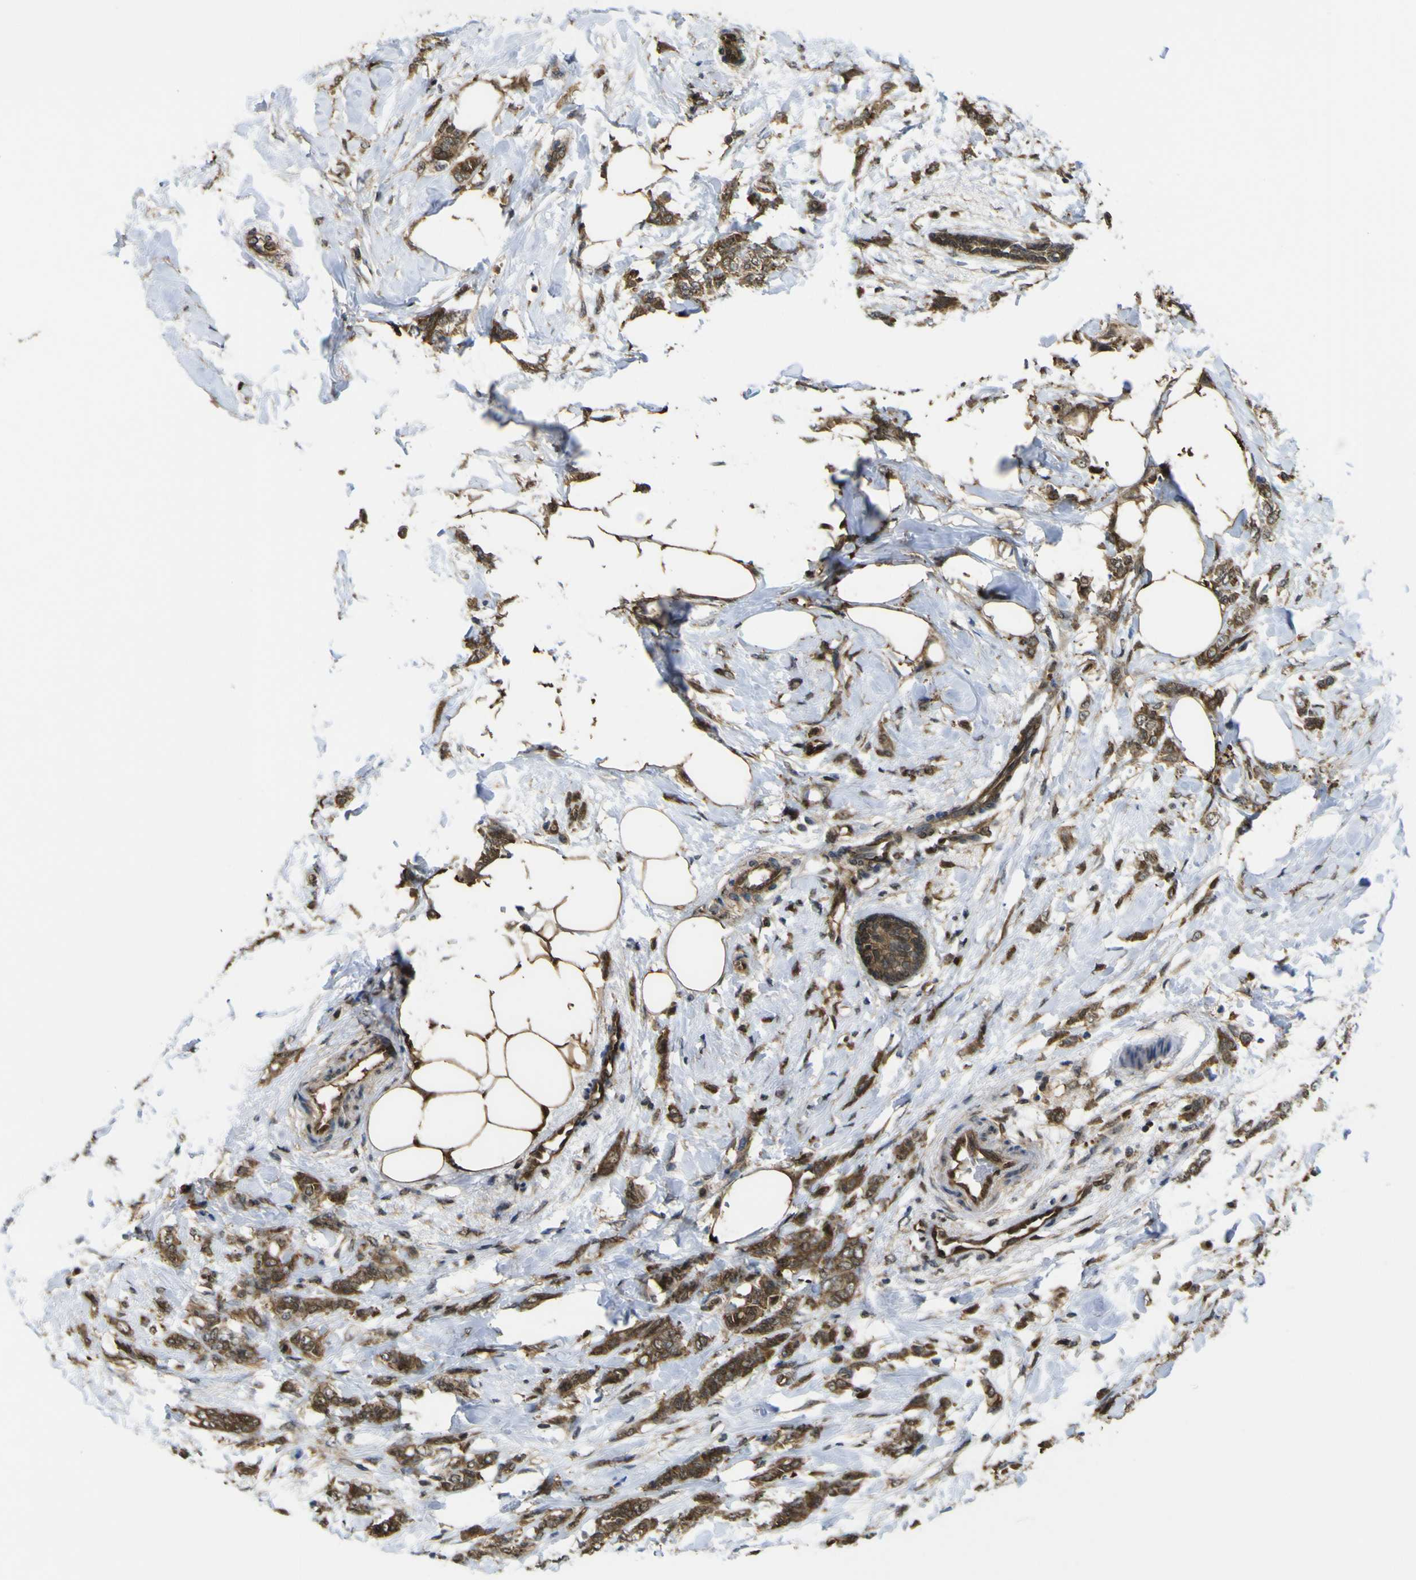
{"staining": {"intensity": "strong", "quantity": ">75%", "location": "cytoplasmic/membranous"}, "tissue": "breast cancer", "cell_type": "Tumor cells", "image_type": "cancer", "snomed": [{"axis": "morphology", "description": "Lobular carcinoma, in situ"}, {"axis": "morphology", "description": "Lobular carcinoma"}, {"axis": "topography", "description": "Breast"}], "caption": "Tumor cells show high levels of strong cytoplasmic/membranous staining in approximately >75% of cells in human lobular carcinoma (breast).", "gene": "YWHAG", "patient": {"sex": "female", "age": 41}}